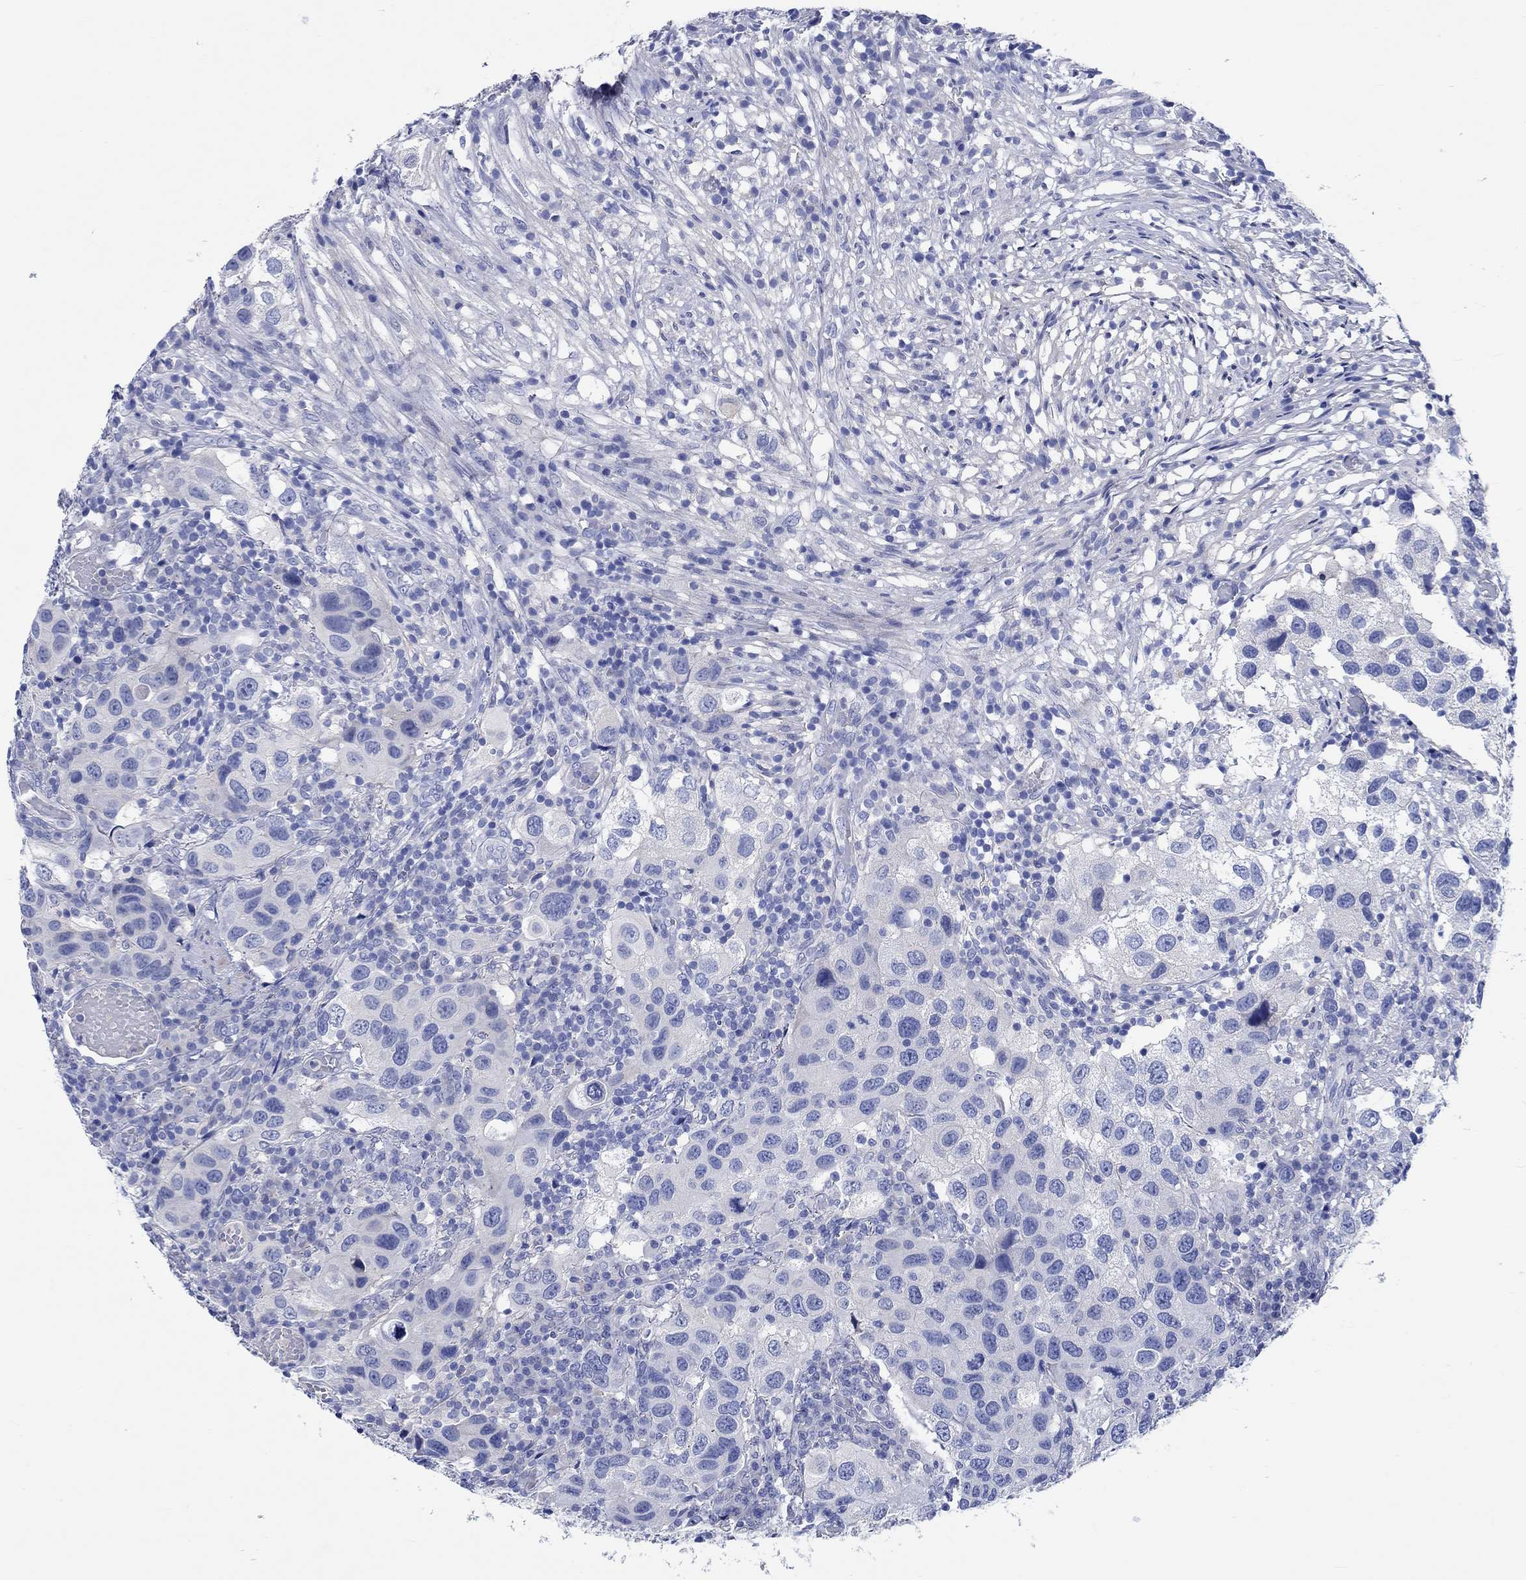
{"staining": {"intensity": "negative", "quantity": "none", "location": "none"}, "tissue": "urothelial cancer", "cell_type": "Tumor cells", "image_type": "cancer", "snomed": [{"axis": "morphology", "description": "Urothelial carcinoma, High grade"}, {"axis": "topography", "description": "Urinary bladder"}], "caption": "This is an immunohistochemistry image of human urothelial cancer. There is no expression in tumor cells.", "gene": "SHISA4", "patient": {"sex": "male", "age": 79}}